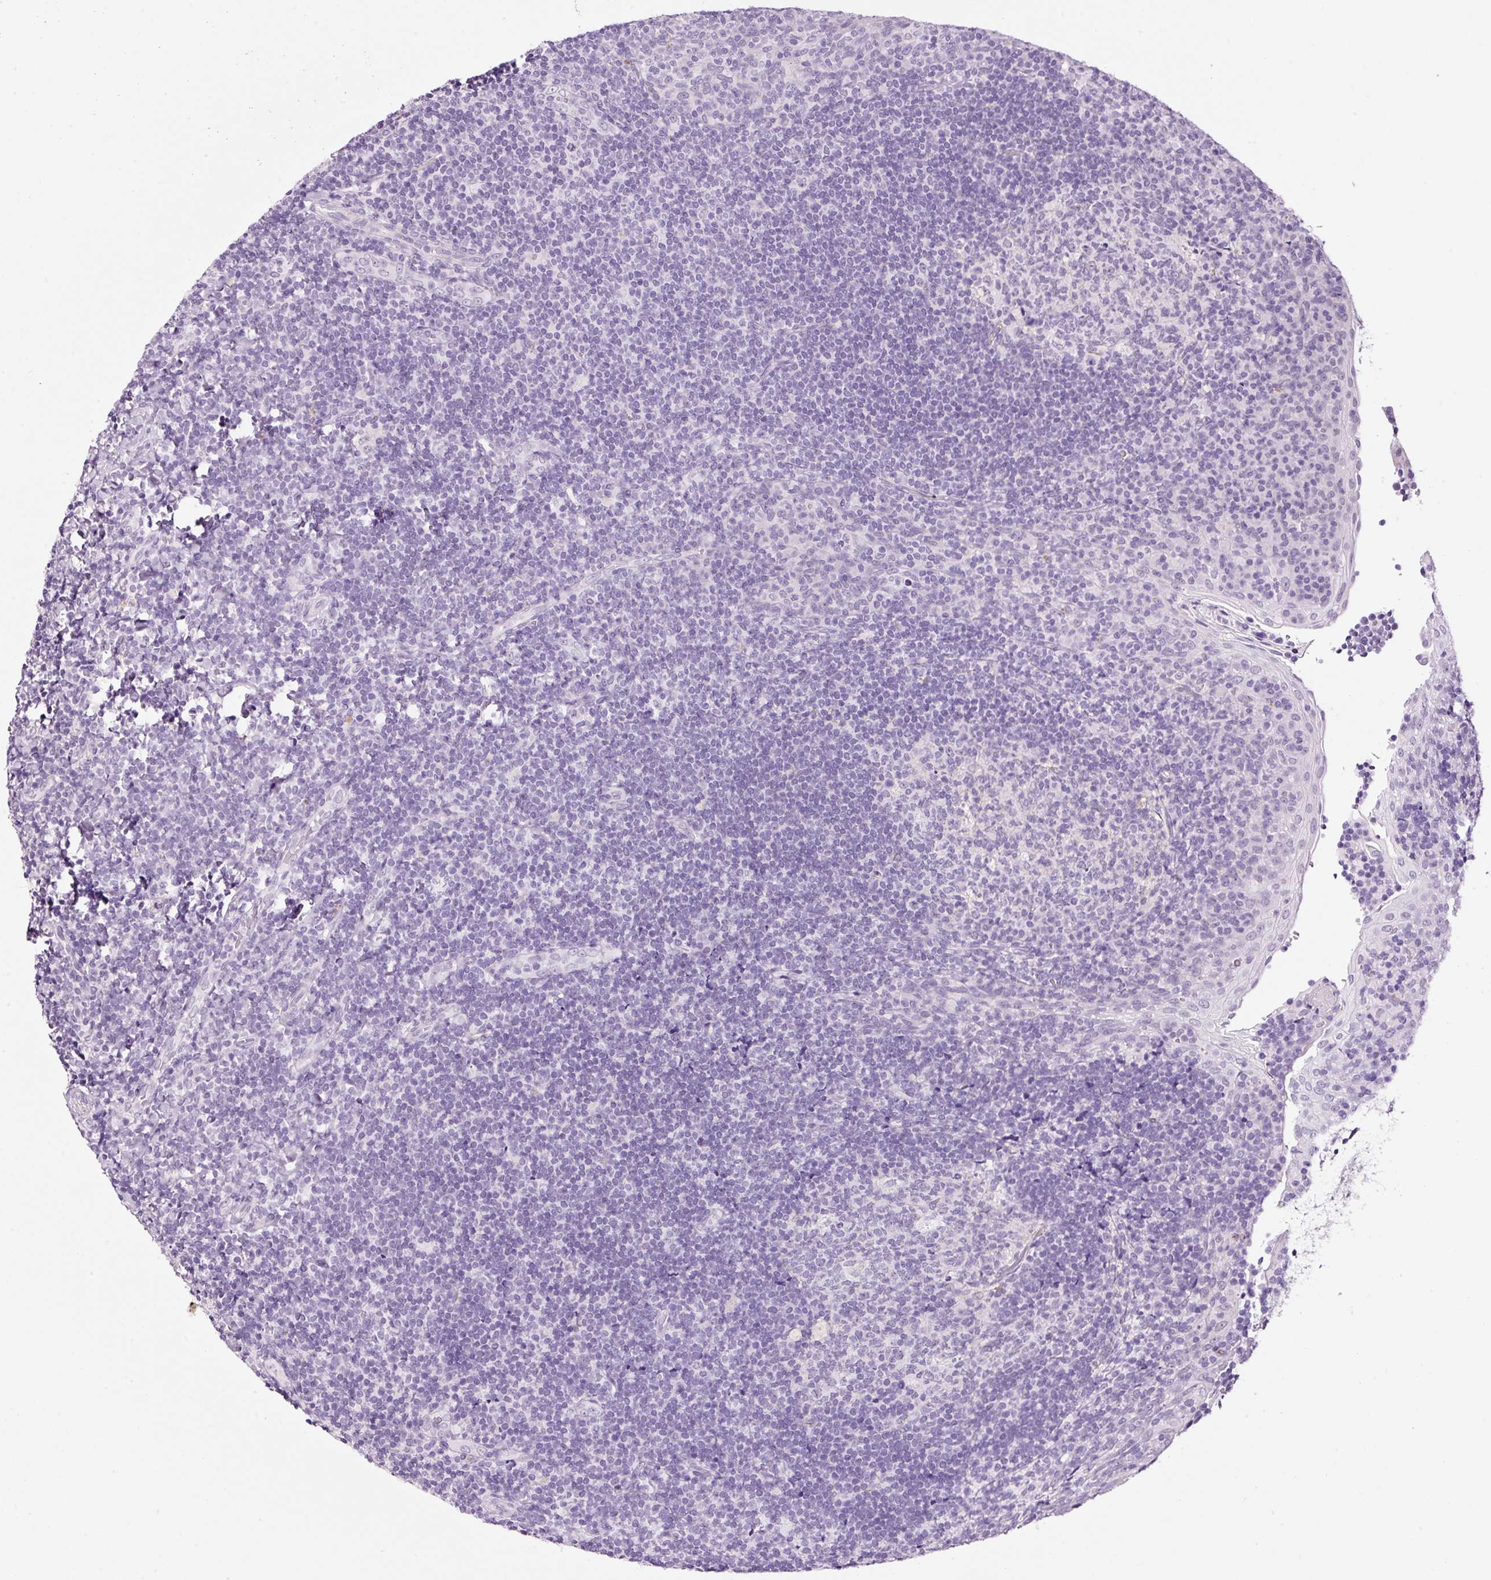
{"staining": {"intensity": "negative", "quantity": "none", "location": "none"}, "tissue": "tonsil", "cell_type": "Germinal center cells", "image_type": "normal", "snomed": [{"axis": "morphology", "description": "Normal tissue, NOS"}, {"axis": "topography", "description": "Tonsil"}], "caption": "Histopathology image shows no significant protein positivity in germinal center cells of benign tonsil. (DAB IHC with hematoxylin counter stain).", "gene": "RTF2", "patient": {"sex": "male", "age": 17}}